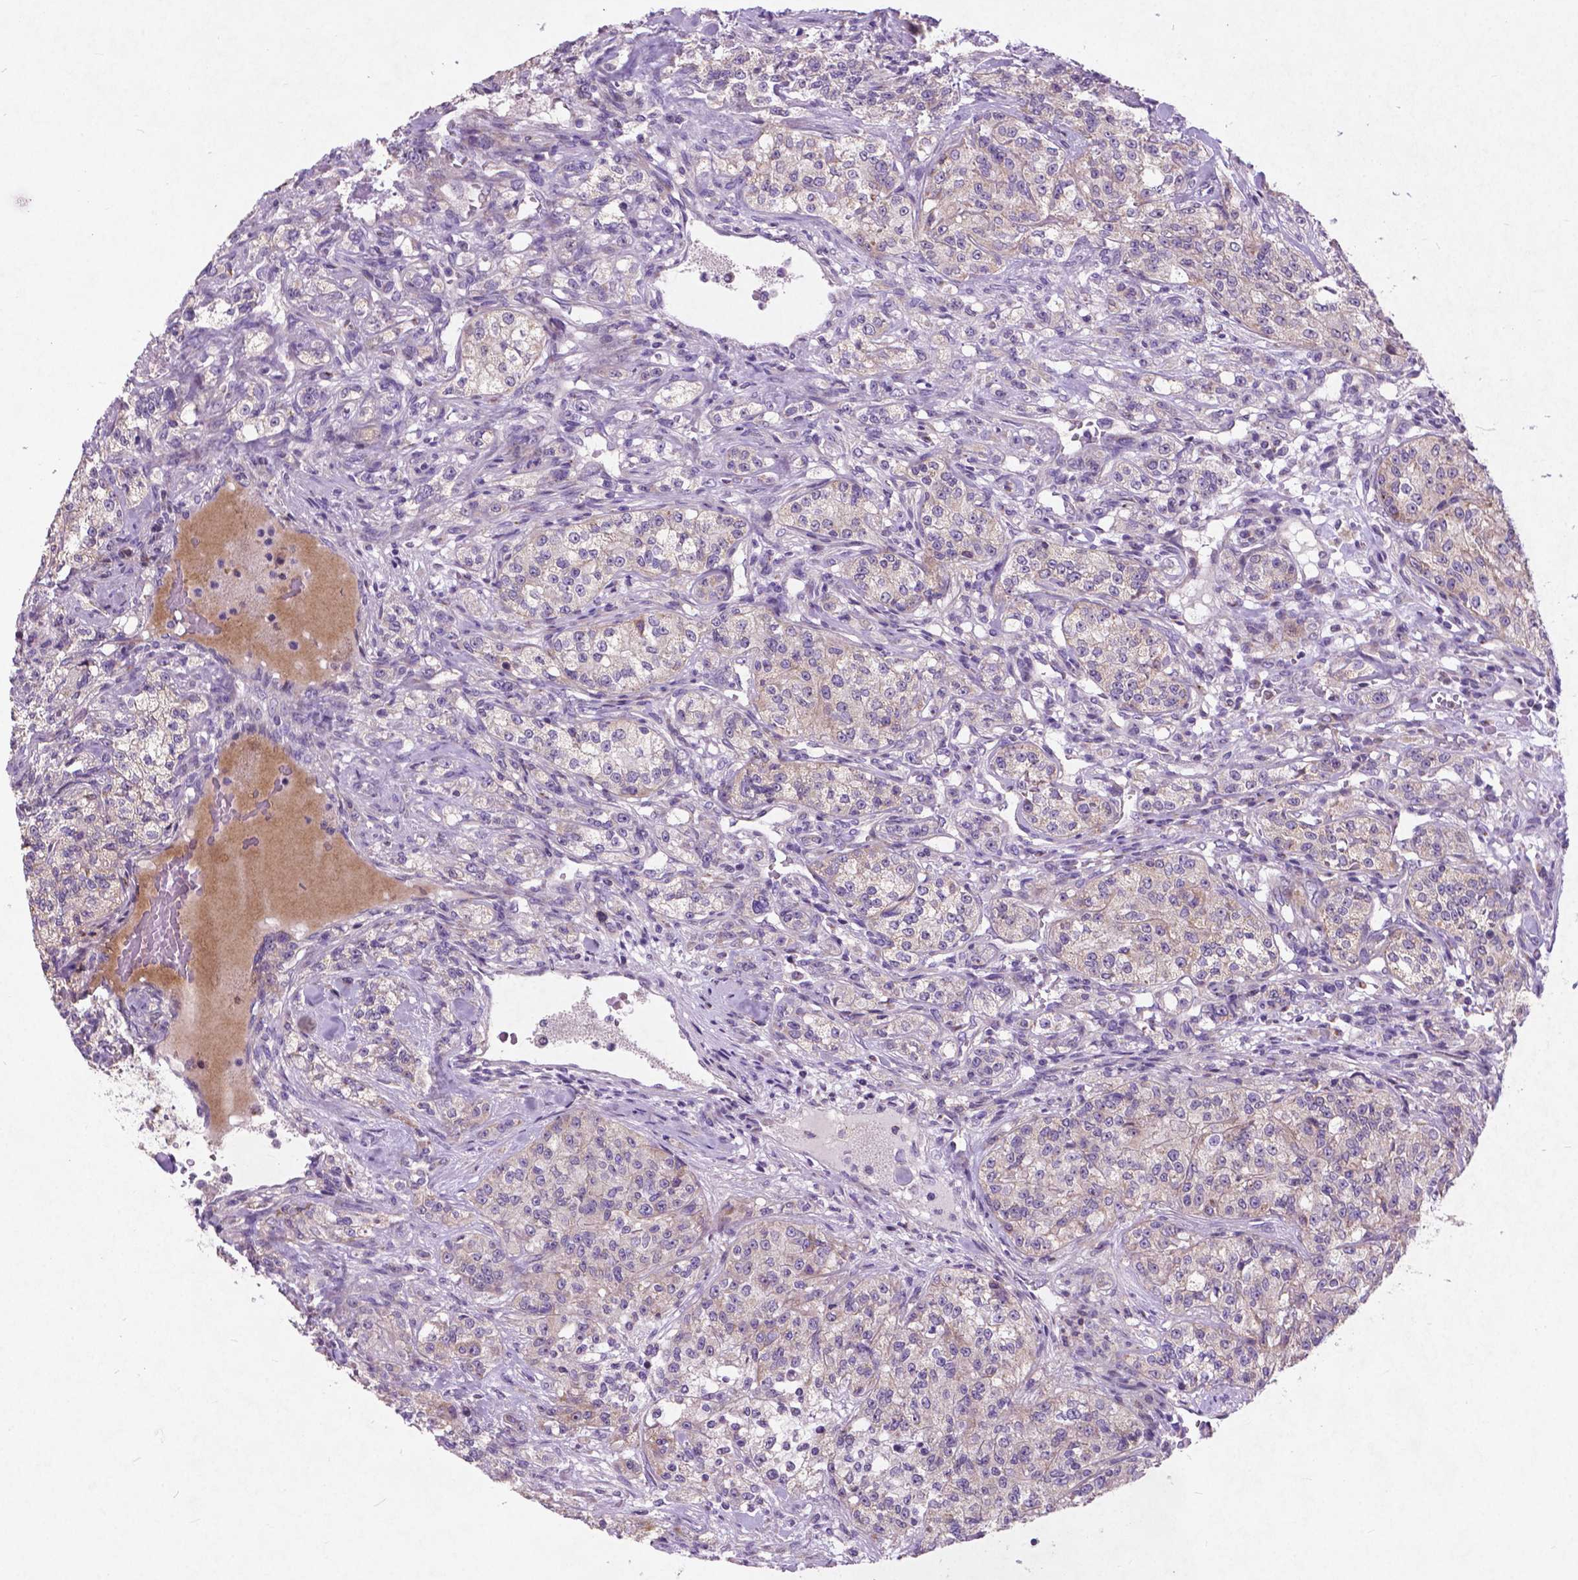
{"staining": {"intensity": "weak", "quantity": "25%-75%", "location": "cytoplasmic/membranous"}, "tissue": "renal cancer", "cell_type": "Tumor cells", "image_type": "cancer", "snomed": [{"axis": "morphology", "description": "Adenocarcinoma, NOS"}, {"axis": "topography", "description": "Kidney"}], "caption": "High-magnification brightfield microscopy of renal cancer (adenocarcinoma) stained with DAB (brown) and counterstained with hematoxylin (blue). tumor cells exhibit weak cytoplasmic/membranous expression is appreciated in approximately25%-75% of cells. The staining is performed using DAB (3,3'-diaminobenzidine) brown chromogen to label protein expression. The nuclei are counter-stained blue using hematoxylin.", "gene": "ATG4D", "patient": {"sex": "female", "age": 63}}